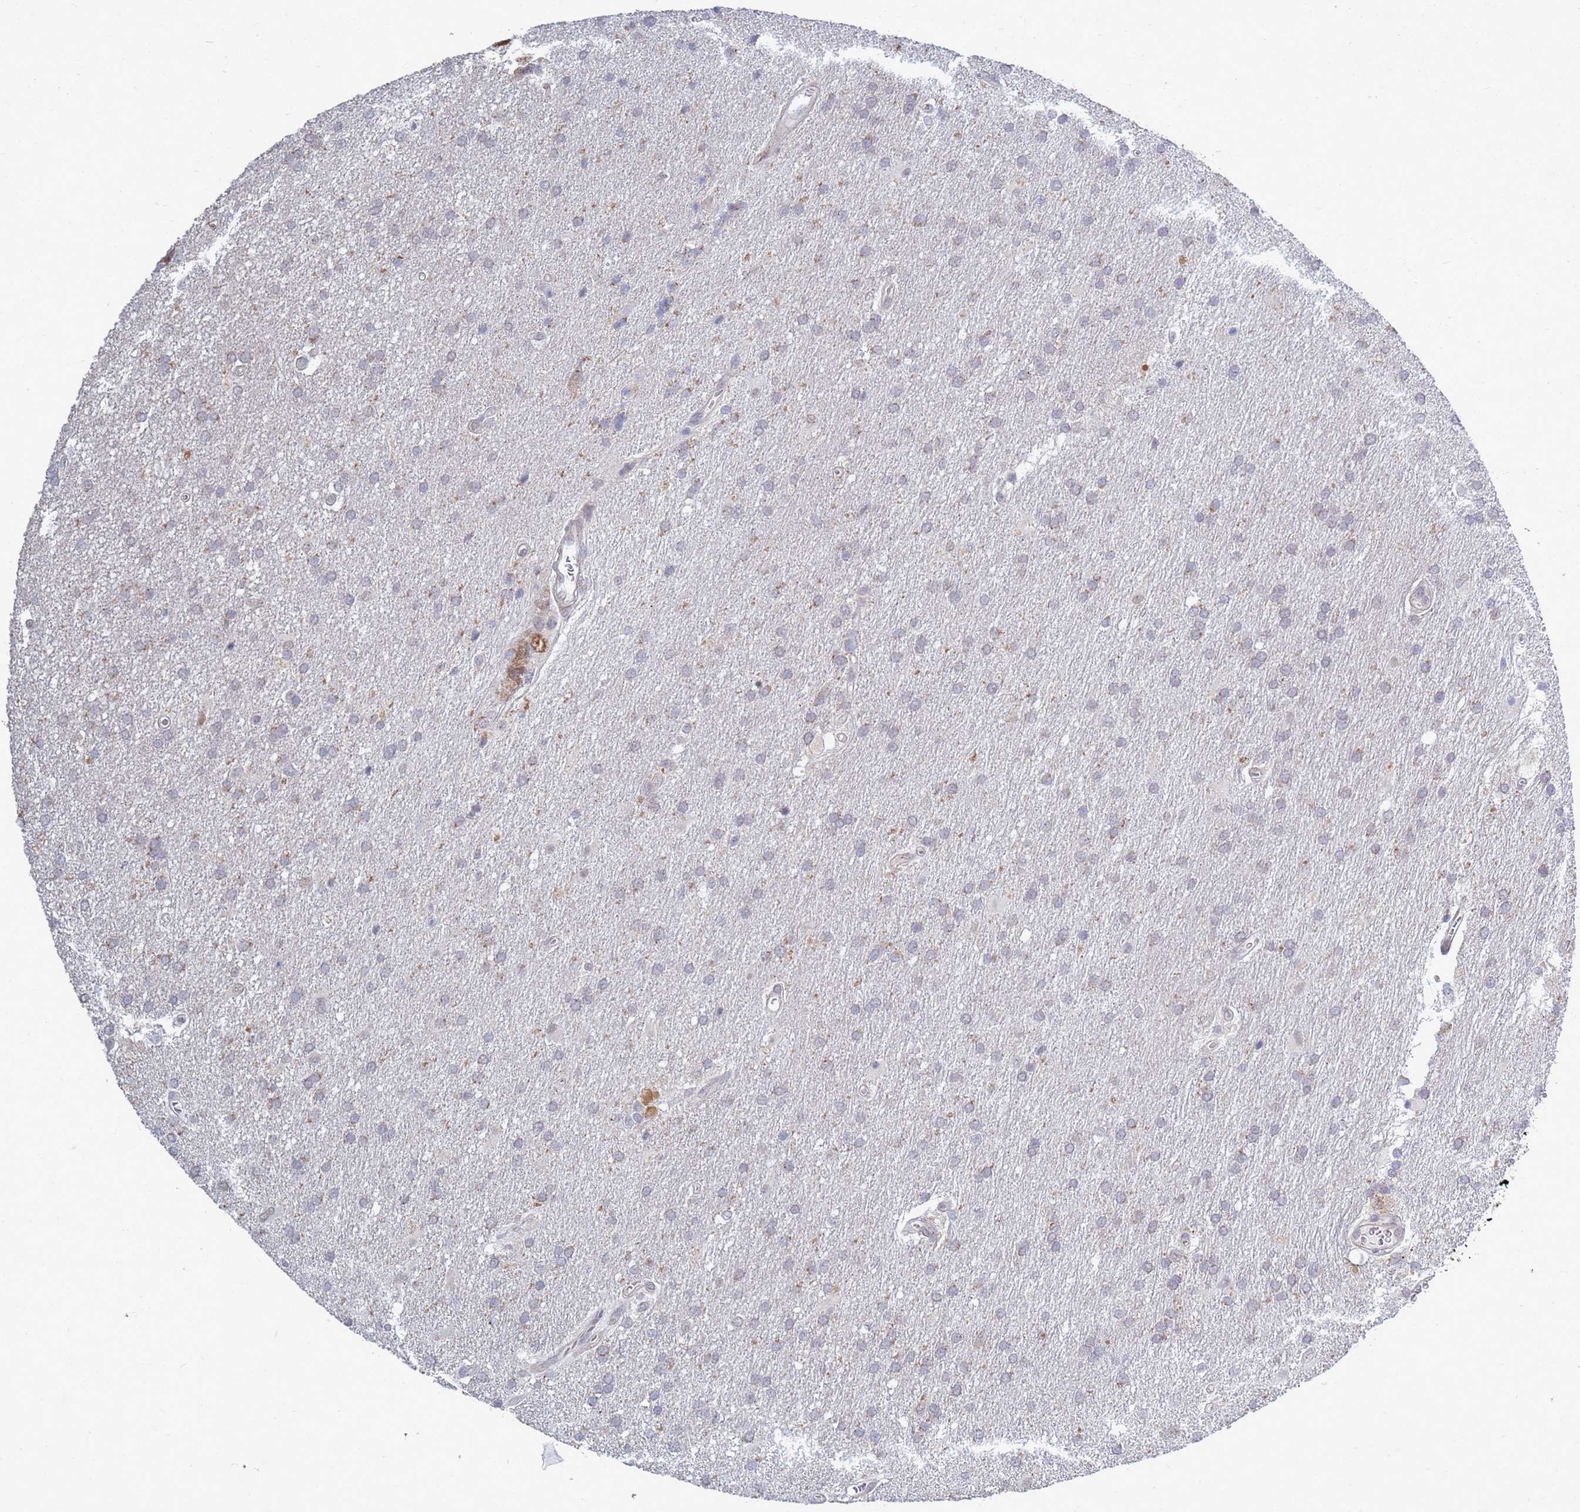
{"staining": {"intensity": "weak", "quantity": "<25%", "location": "cytoplasmic/membranous"}, "tissue": "glioma", "cell_type": "Tumor cells", "image_type": "cancer", "snomed": [{"axis": "morphology", "description": "Glioma, malignant, Low grade"}, {"axis": "topography", "description": "Brain"}], "caption": "The immunohistochemistry (IHC) photomicrograph has no significant expression in tumor cells of malignant glioma (low-grade) tissue.", "gene": "TNPO2", "patient": {"sex": "male", "age": 66}}